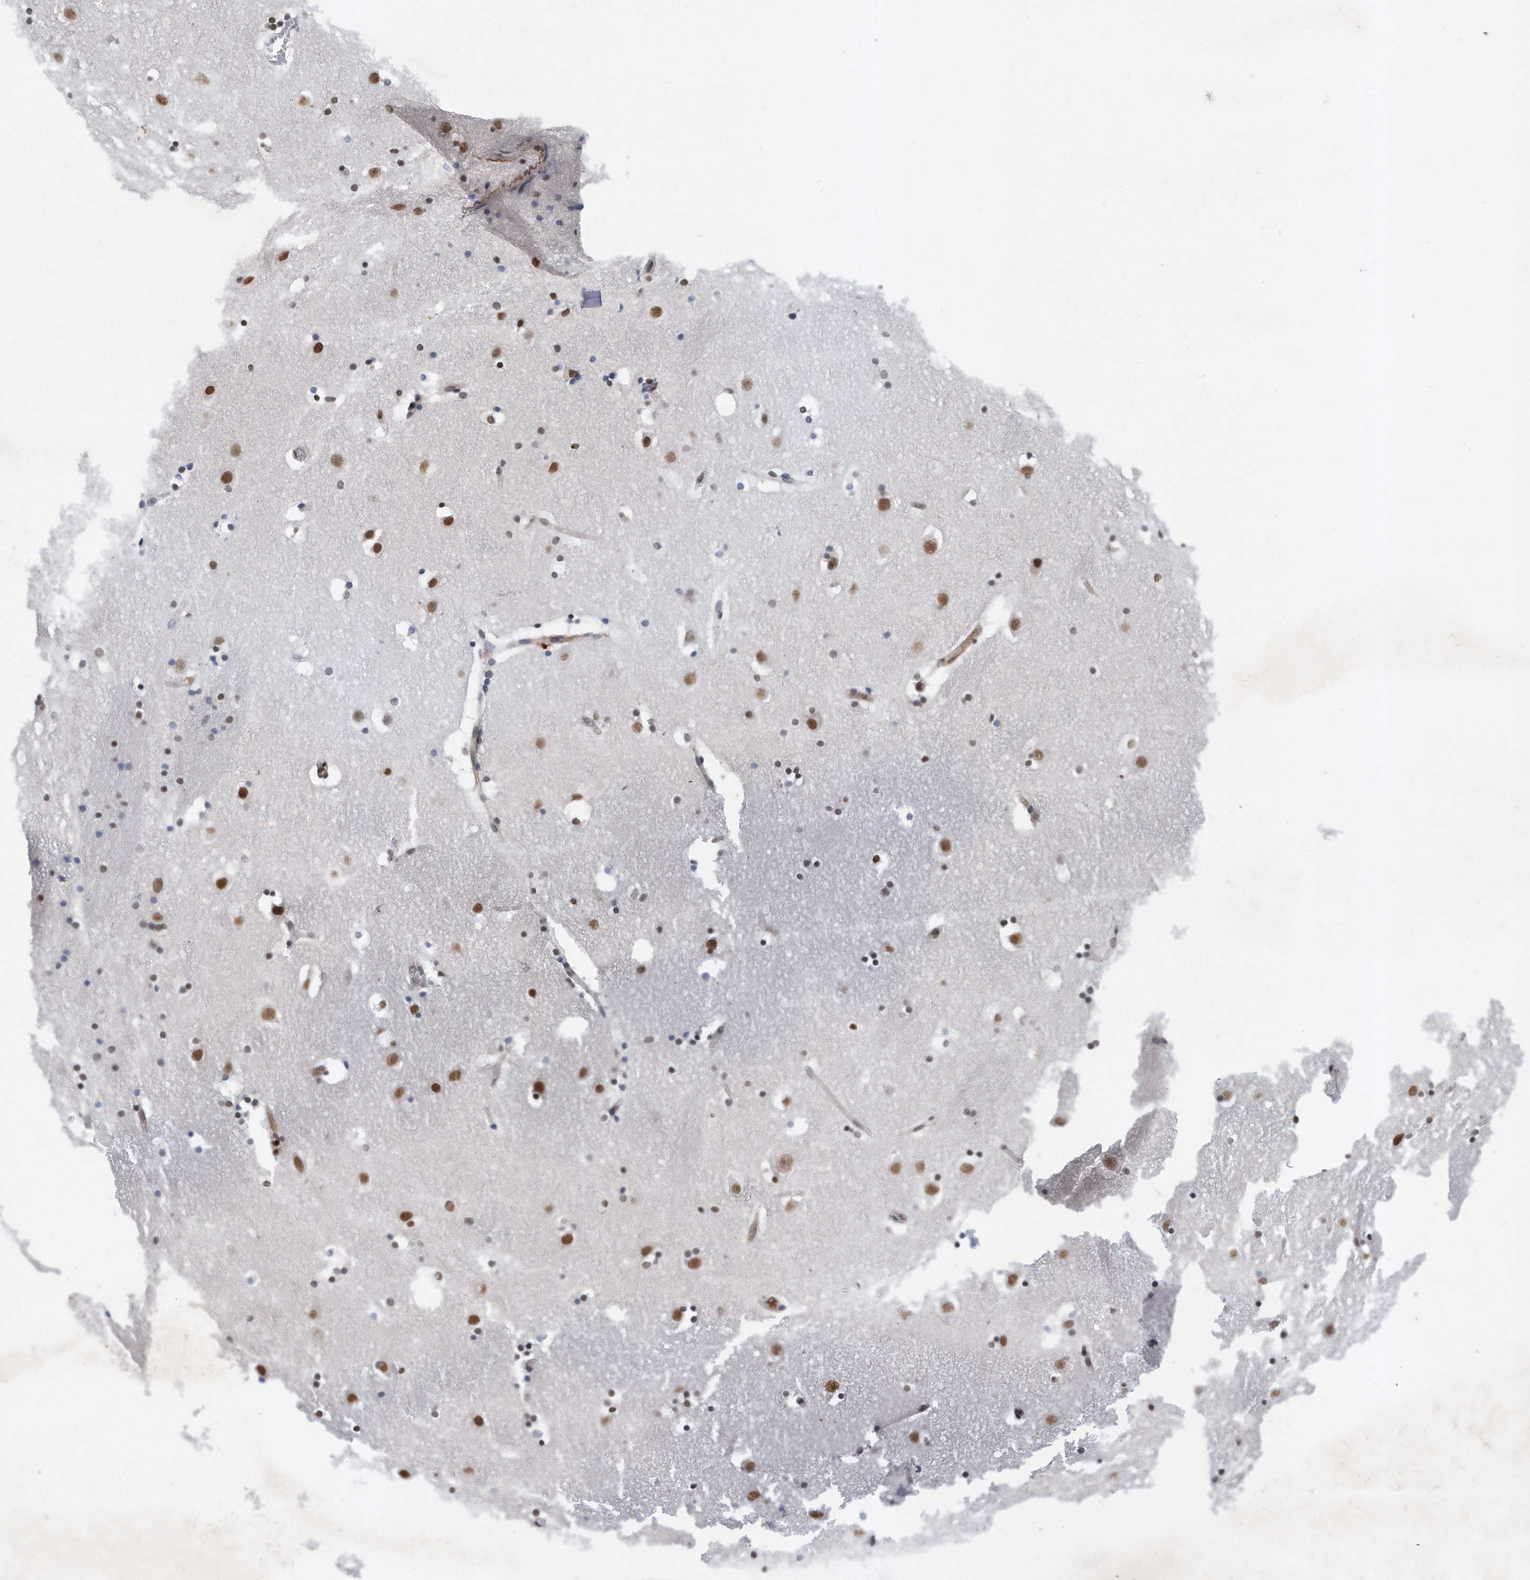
{"staining": {"intensity": "weak", "quantity": "<25%", "location": "cytoplasmic/membranous,nuclear"}, "tissue": "caudate", "cell_type": "Glial cells", "image_type": "normal", "snomed": [{"axis": "morphology", "description": "Normal tissue, NOS"}, {"axis": "topography", "description": "Lateral ventricle wall"}], "caption": "Protein analysis of normal caudate displays no significant staining in glial cells. The staining was performed using DAB (3,3'-diaminobenzidine) to visualize the protein expression in brown, while the nuclei were stained in blue with hematoxylin (Magnification: 20x).", "gene": "TP53INP1", "patient": {"sex": "male", "age": 45}}